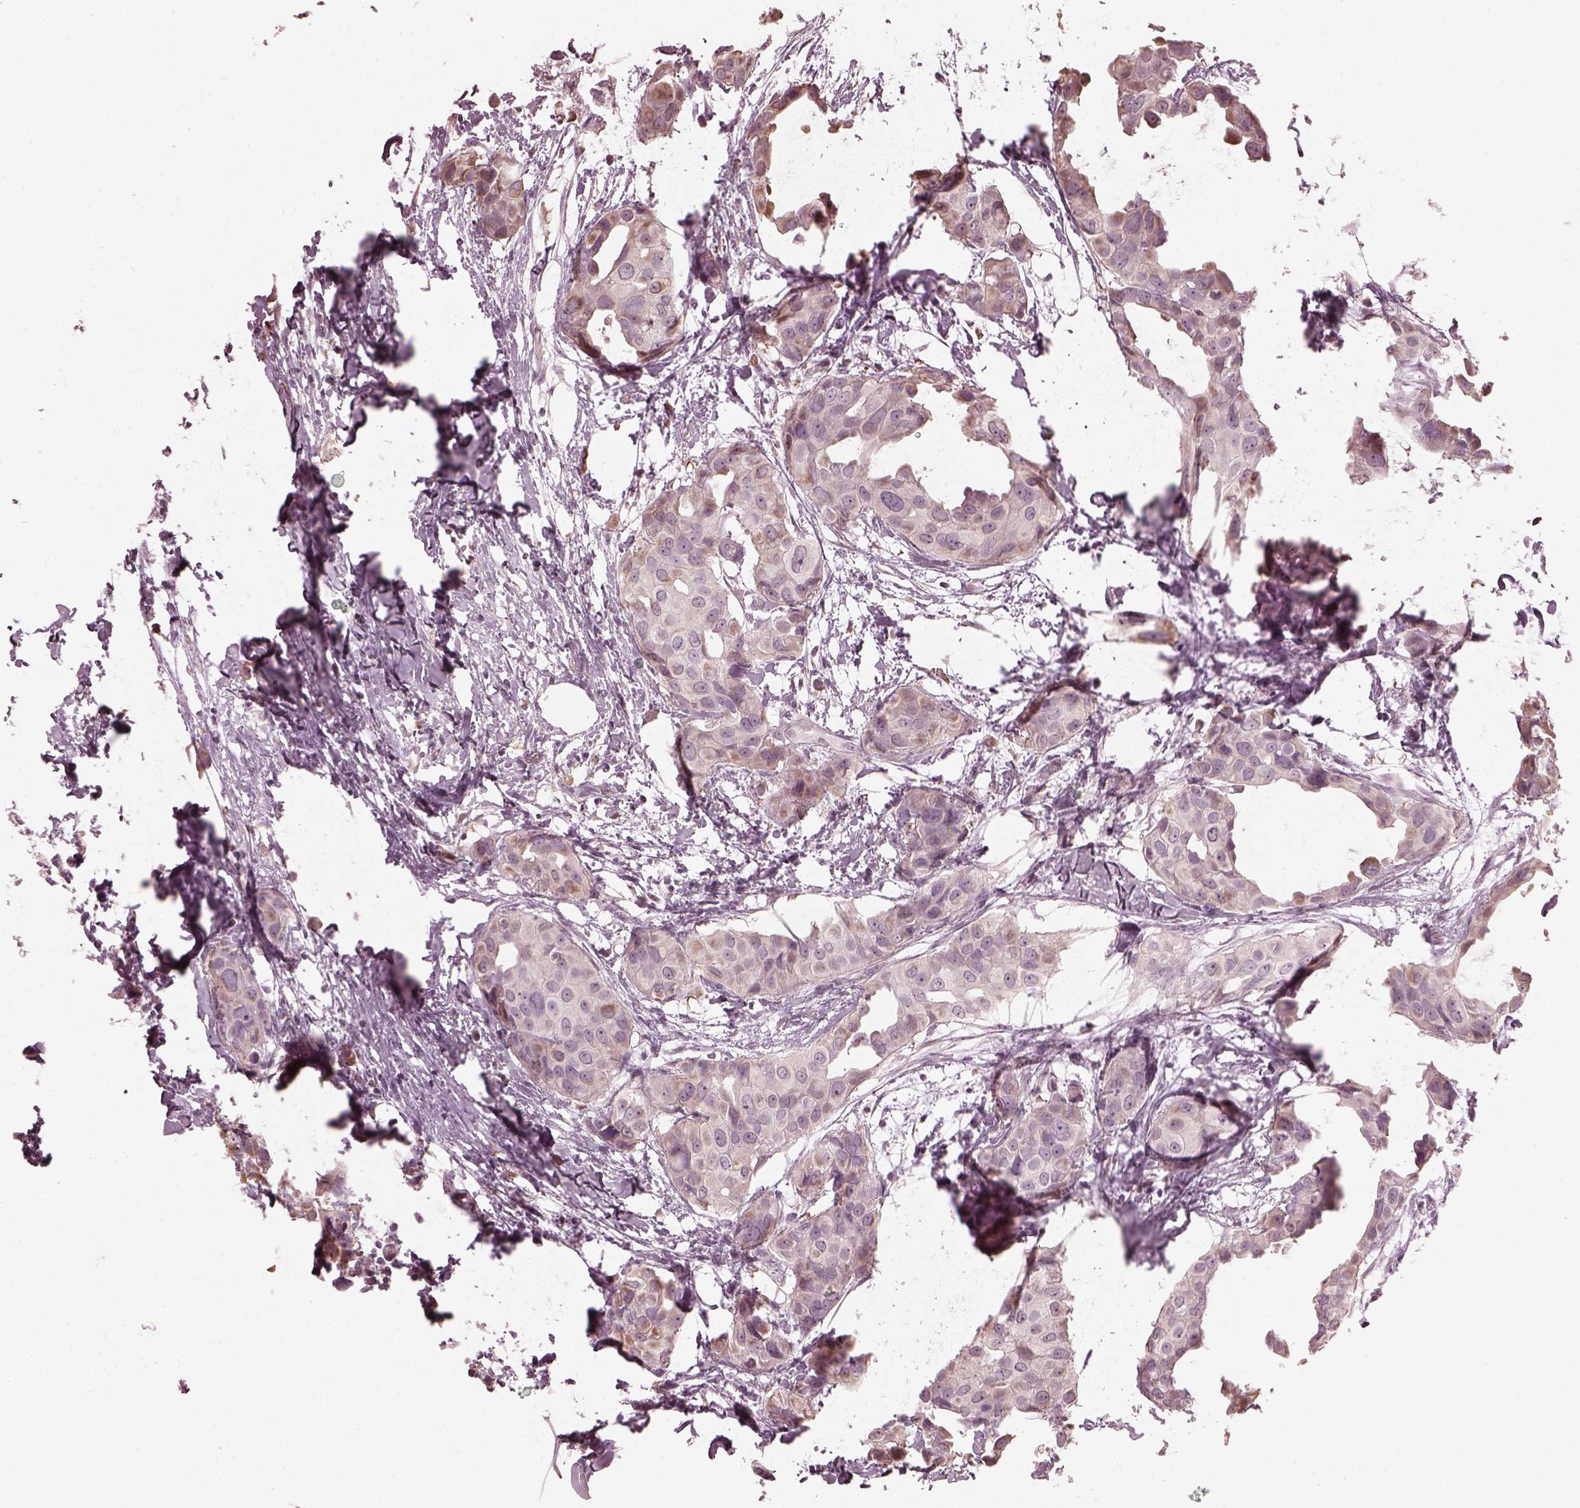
{"staining": {"intensity": "weak", "quantity": "<25%", "location": "cytoplasmic/membranous"}, "tissue": "breast cancer", "cell_type": "Tumor cells", "image_type": "cancer", "snomed": [{"axis": "morphology", "description": "Duct carcinoma"}, {"axis": "topography", "description": "Breast"}], "caption": "The IHC photomicrograph has no significant staining in tumor cells of intraductal carcinoma (breast) tissue.", "gene": "OPTC", "patient": {"sex": "female", "age": 38}}